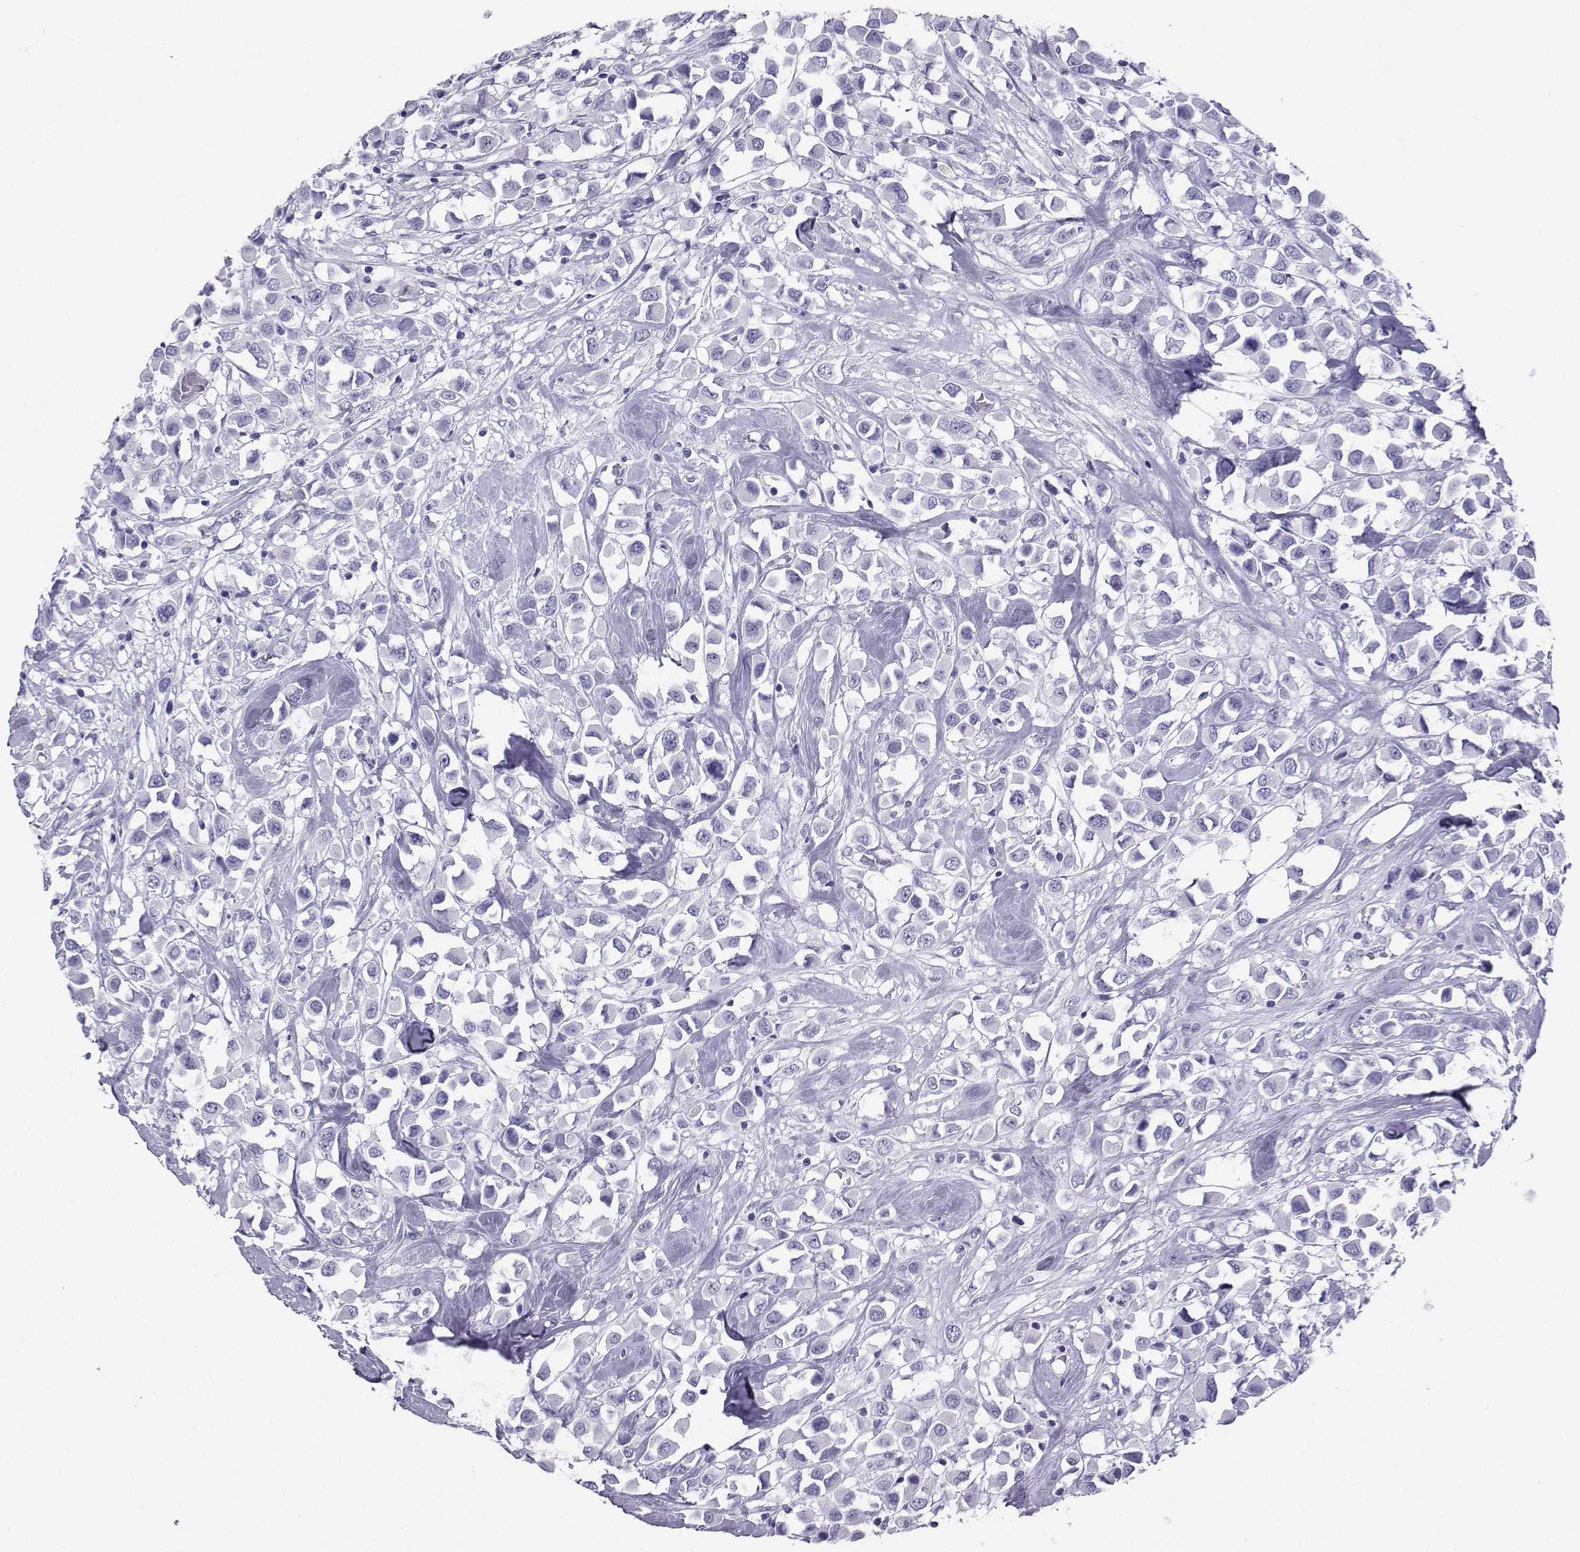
{"staining": {"intensity": "negative", "quantity": "none", "location": "none"}, "tissue": "breast cancer", "cell_type": "Tumor cells", "image_type": "cancer", "snomed": [{"axis": "morphology", "description": "Duct carcinoma"}, {"axis": "topography", "description": "Breast"}], "caption": "Protein analysis of infiltrating ductal carcinoma (breast) exhibits no significant positivity in tumor cells.", "gene": "LORICRIN", "patient": {"sex": "female", "age": 61}}